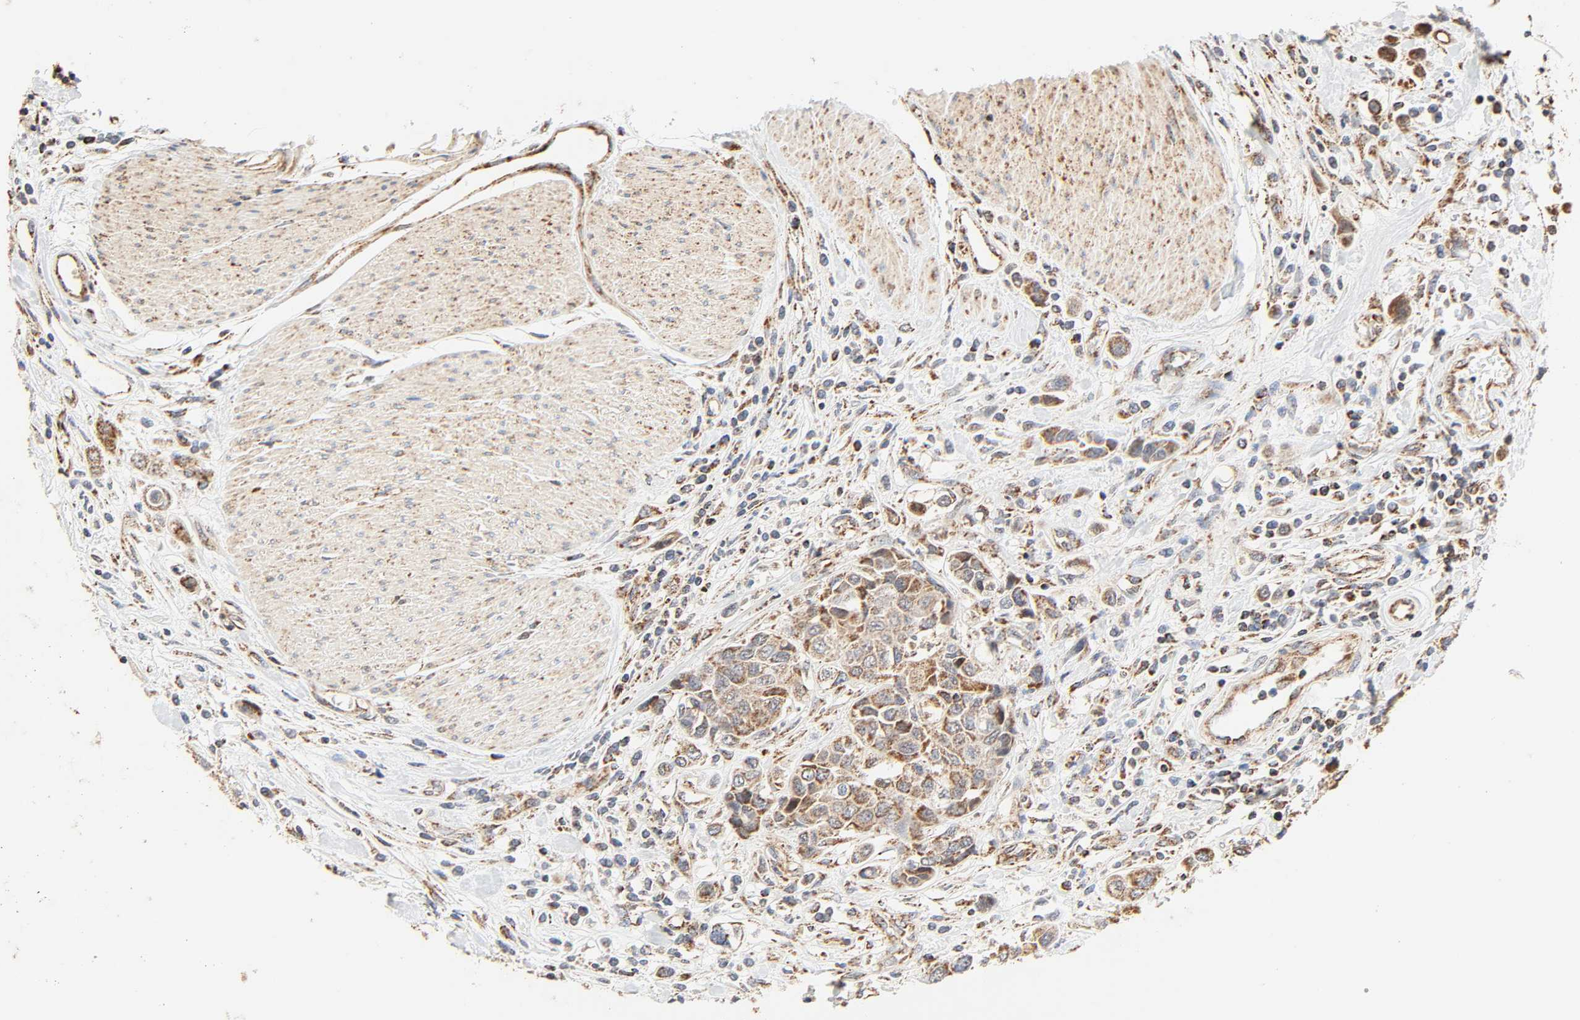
{"staining": {"intensity": "moderate", "quantity": ">75%", "location": "cytoplasmic/membranous"}, "tissue": "urothelial cancer", "cell_type": "Tumor cells", "image_type": "cancer", "snomed": [{"axis": "morphology", "description": "Urothelial carcinoma, High grade"}, {"axis": "topography", "description": "Urinary bladder"}], "caption": "Moderate cytoplasmic/membranous staining is identified in about >75% of tumor cells in urothelial cancer. Nuclei are stained in blue.", "gene": "ZMAT5", "patient": {"sex": "male", "age": 50}}